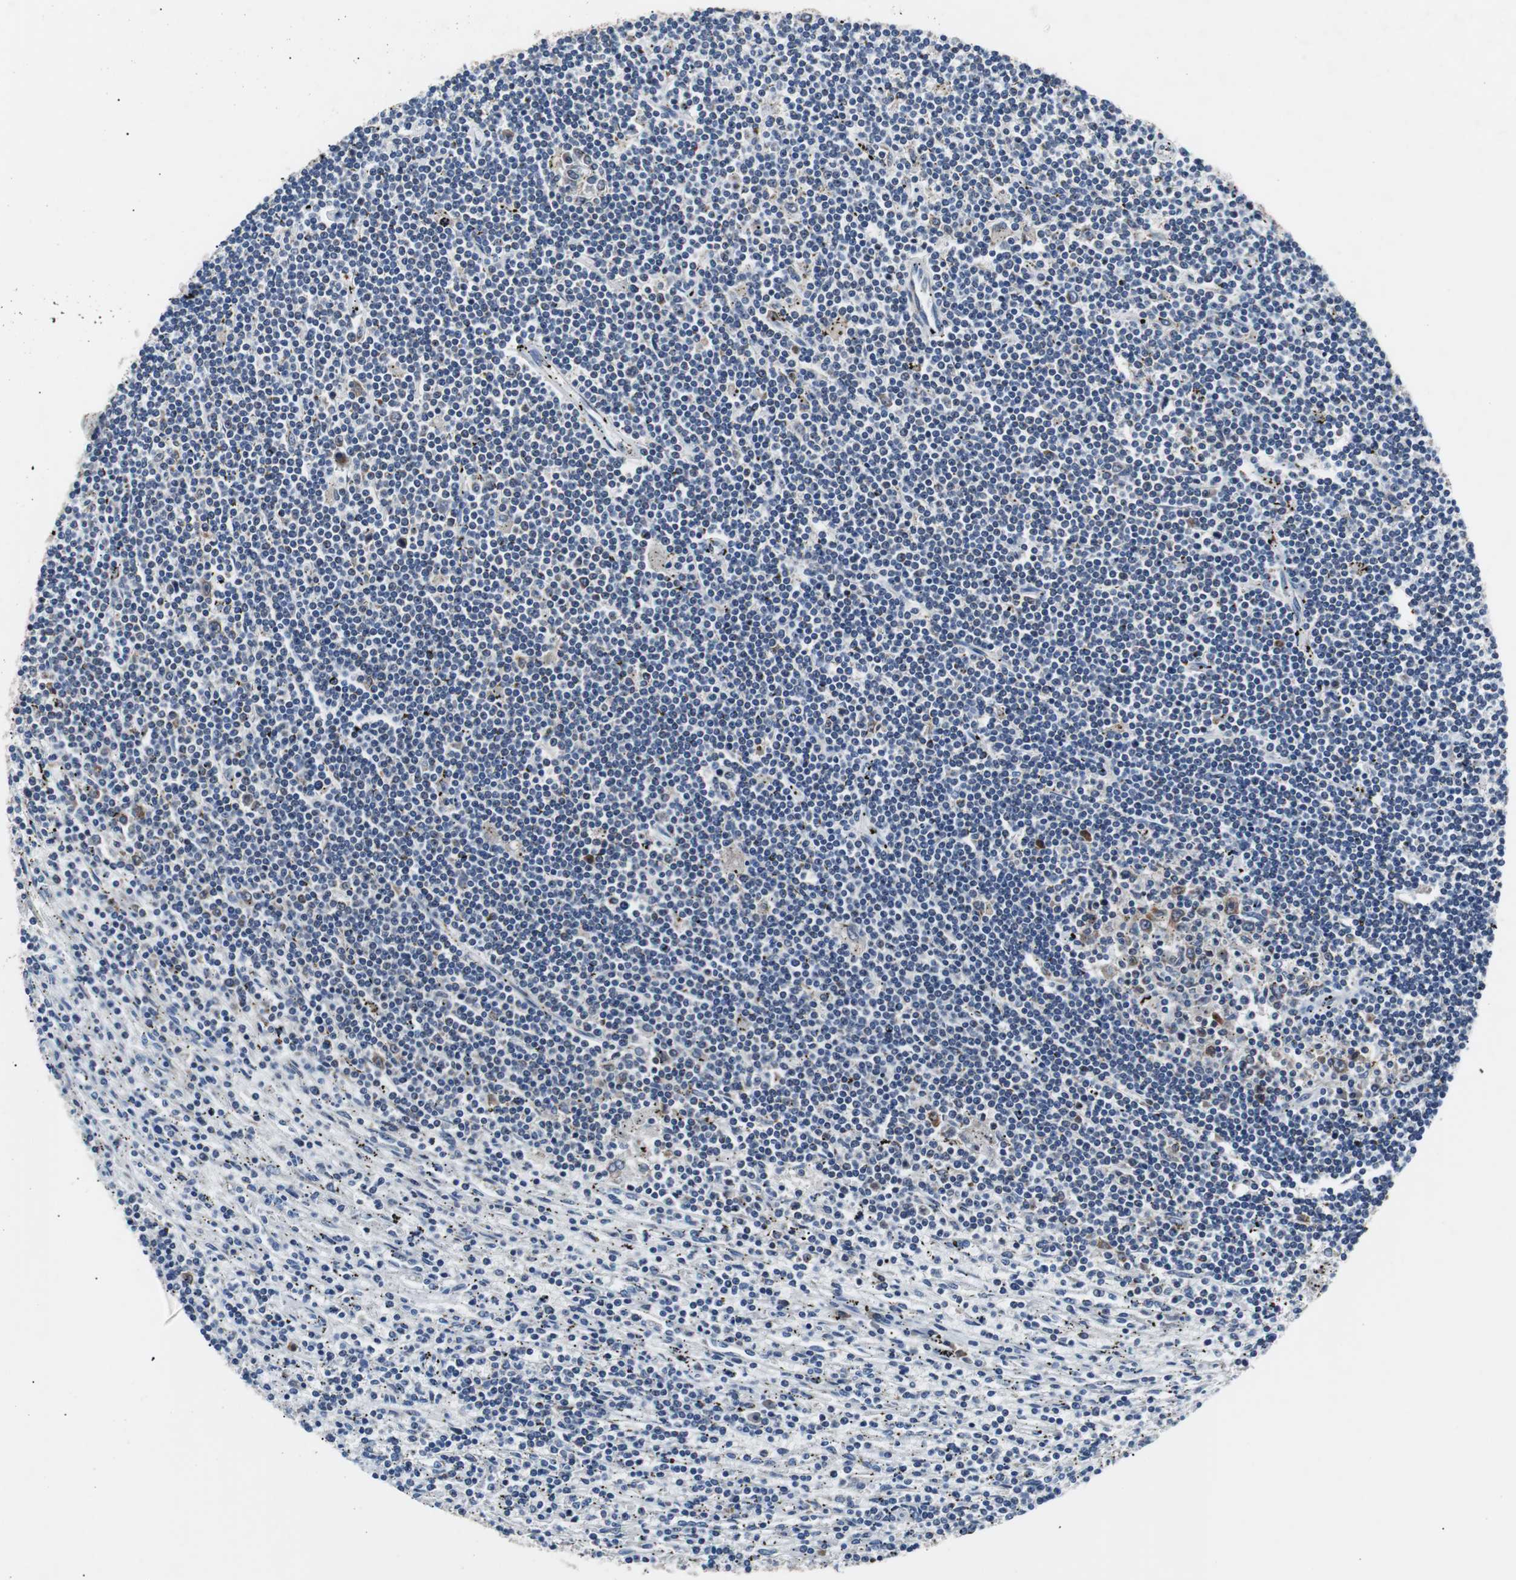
{"staining": {"intensity": "weak", "quantity": "<25%", "location": "cytoplasmic/membranous"}, "tissue": "lymphoma", "cell_type": "Tumor cells", "image_type": "cancer", "snomed": [{"axis": "morphology", "description": "Malignant lymphoma, non-Hodgkin's type, Low grade"}, {"axis": "topography", "description": "Spleen"}], "caption": "Lymphoma was stained to show a protein in brown. There is no significant expression in tumor cells. (Brightfield microscopy of DAB (3,3'-diaminobenzidine) immunohistochemistry (IHC) at high magnification).", "gene": "PITRM1", "patient": {"sex": "male", "age": 76}}